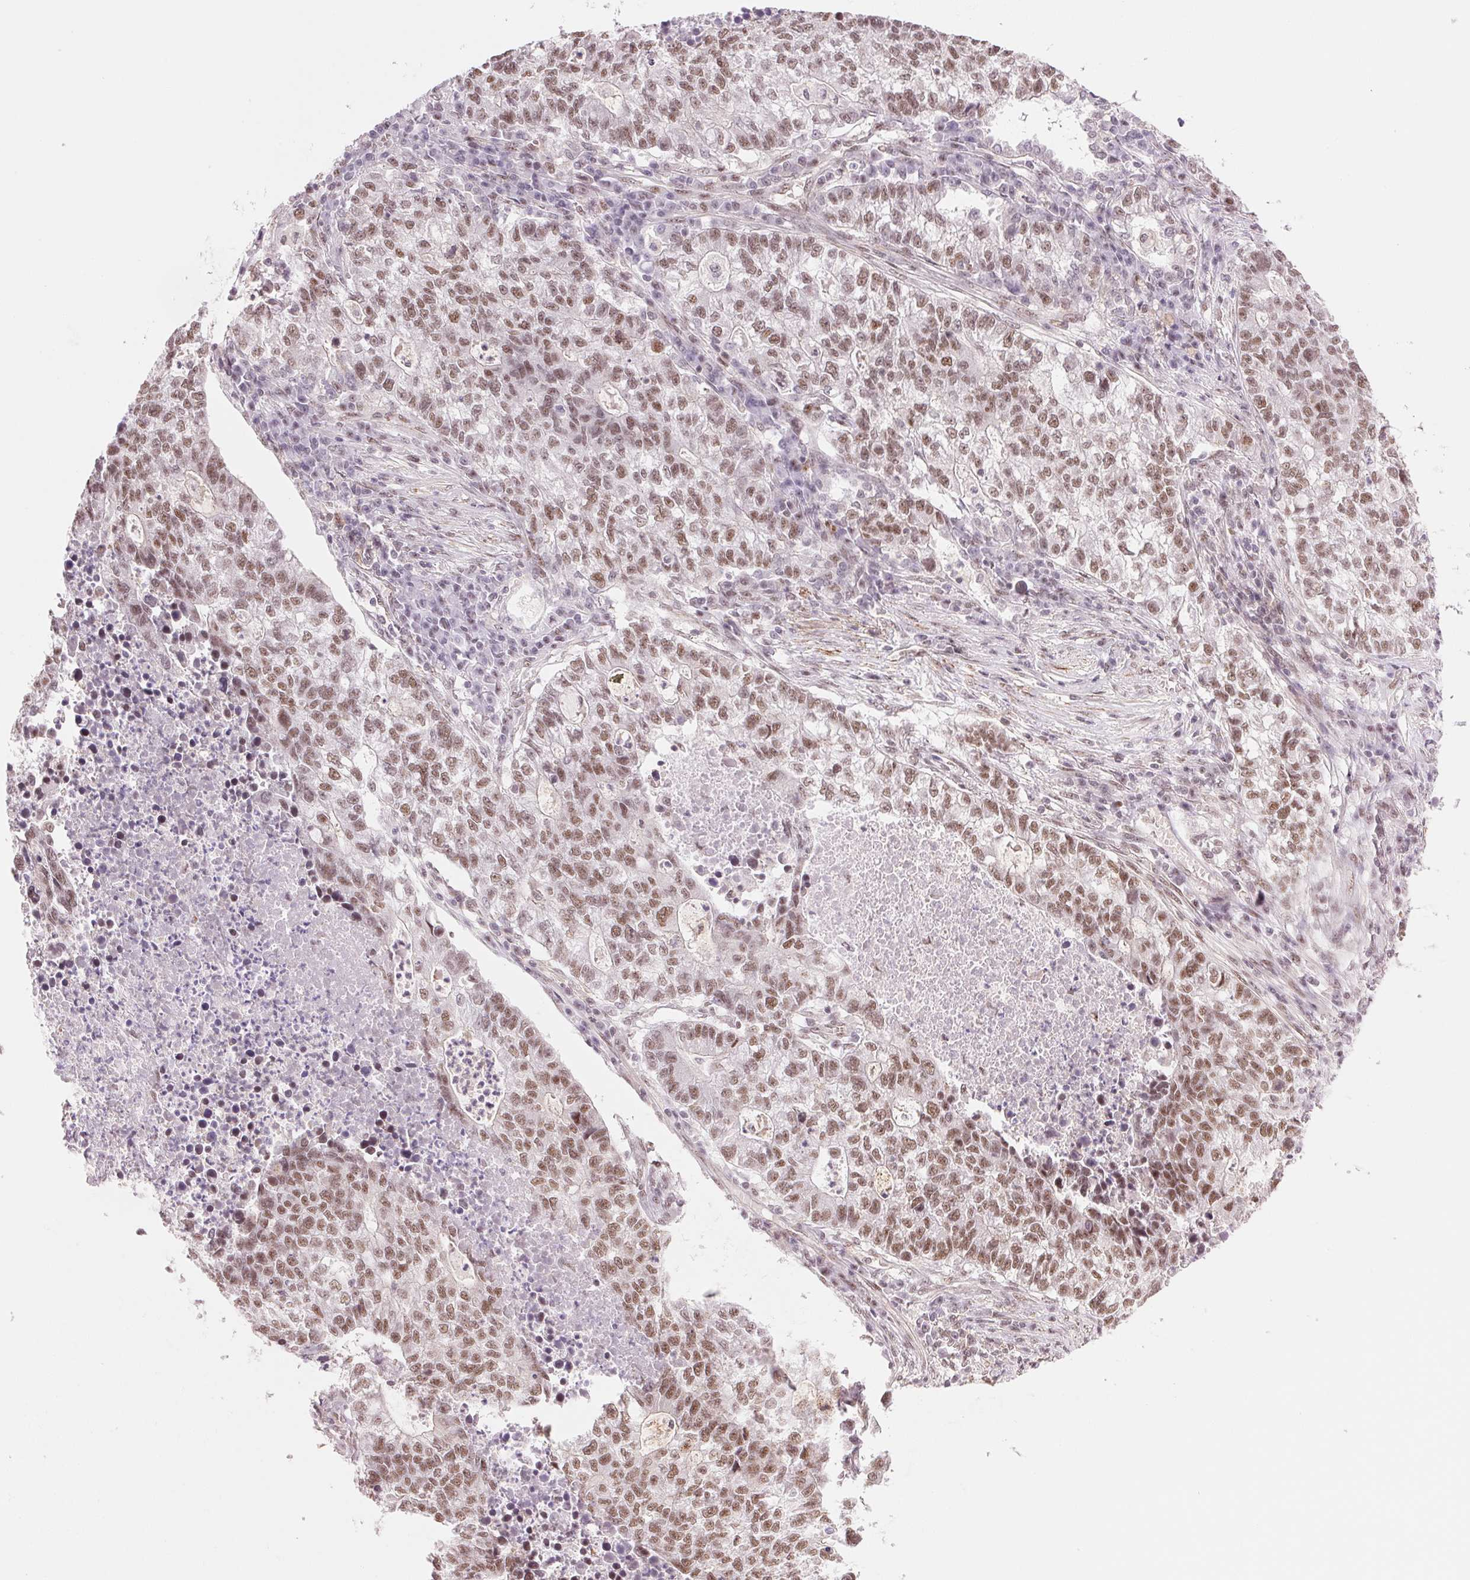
{"staining": {"intensity": "moderate", "quantity": ">75%", "location": "nuclear"}, "tissue": "lung cancer", "cell_type": "Tumor cells", "image_type": "cancer", "snomed": [{"axis": "morphology", "description": "Adenocarcinoma, NOS"}, {"axis": "topography", "description": "Lung"}], "caption": "Protein expression analysis of lung cancer displays moderate nuclear expression in approximately >75% of tumor cells.", "gene": "HNRNPDL", "patient": {"sex": "male", "age": 57}}